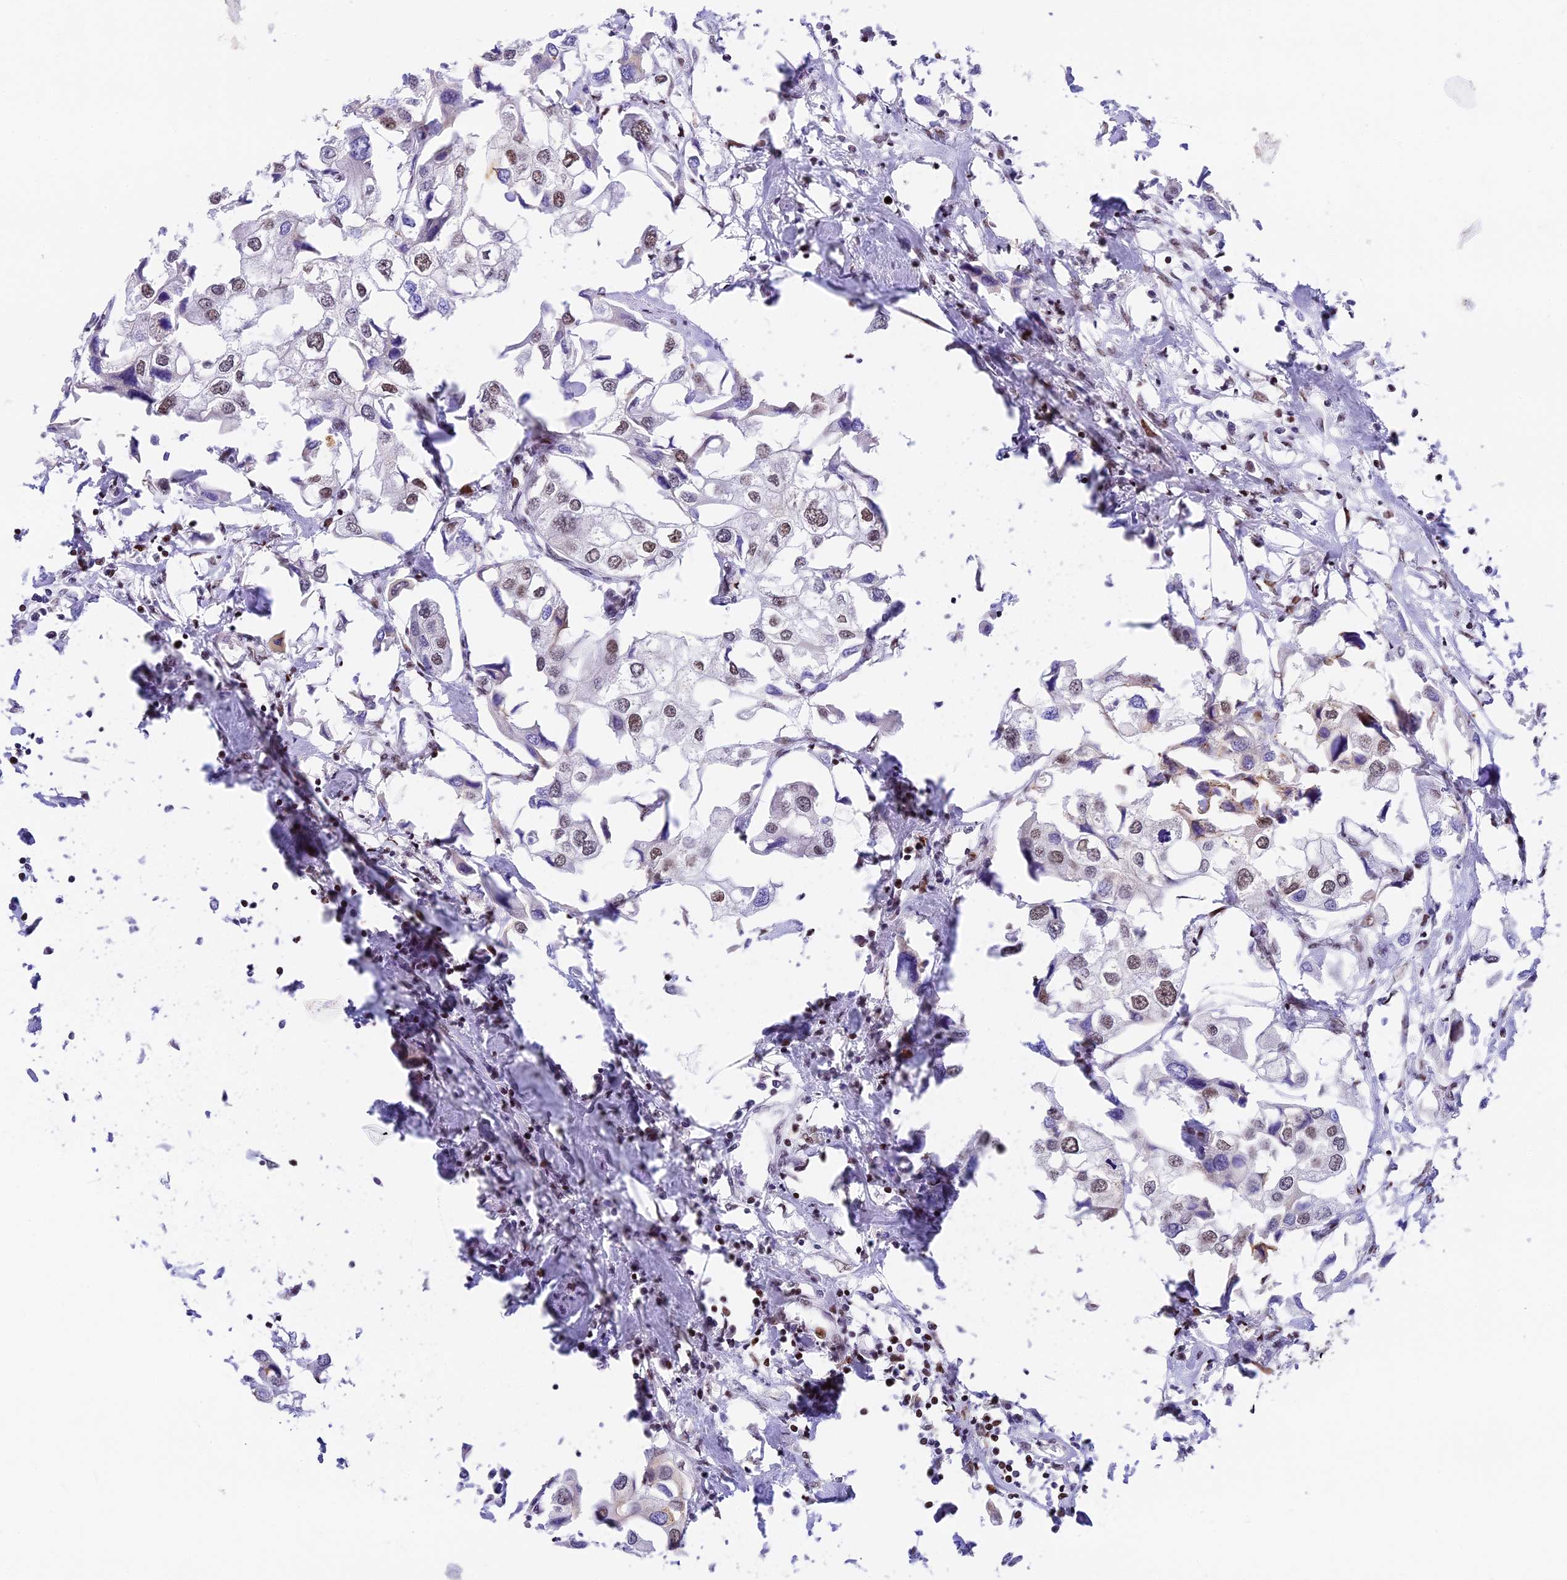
{"staining": {"intensity": "weak", "quantity": "25%-75%", "location": "nuclear"}, "tissue": "urothelial cancer", "cell_type": "Tumor cells", "image_type": "cancer", "snomed": [{"axis": "morphology", "description": "Urothelial carcinoma, High grade"}, {"axis": "topography", "description": "Urinary bladder"}], "caption": "Protein staining of high-grade urothelial carcinoma tissue reveals weak nuclear positivity in approximately 25%-75% of tumor cells.", "gene": "SBNO1", "patient": {"sex": "male", "age": 64}}